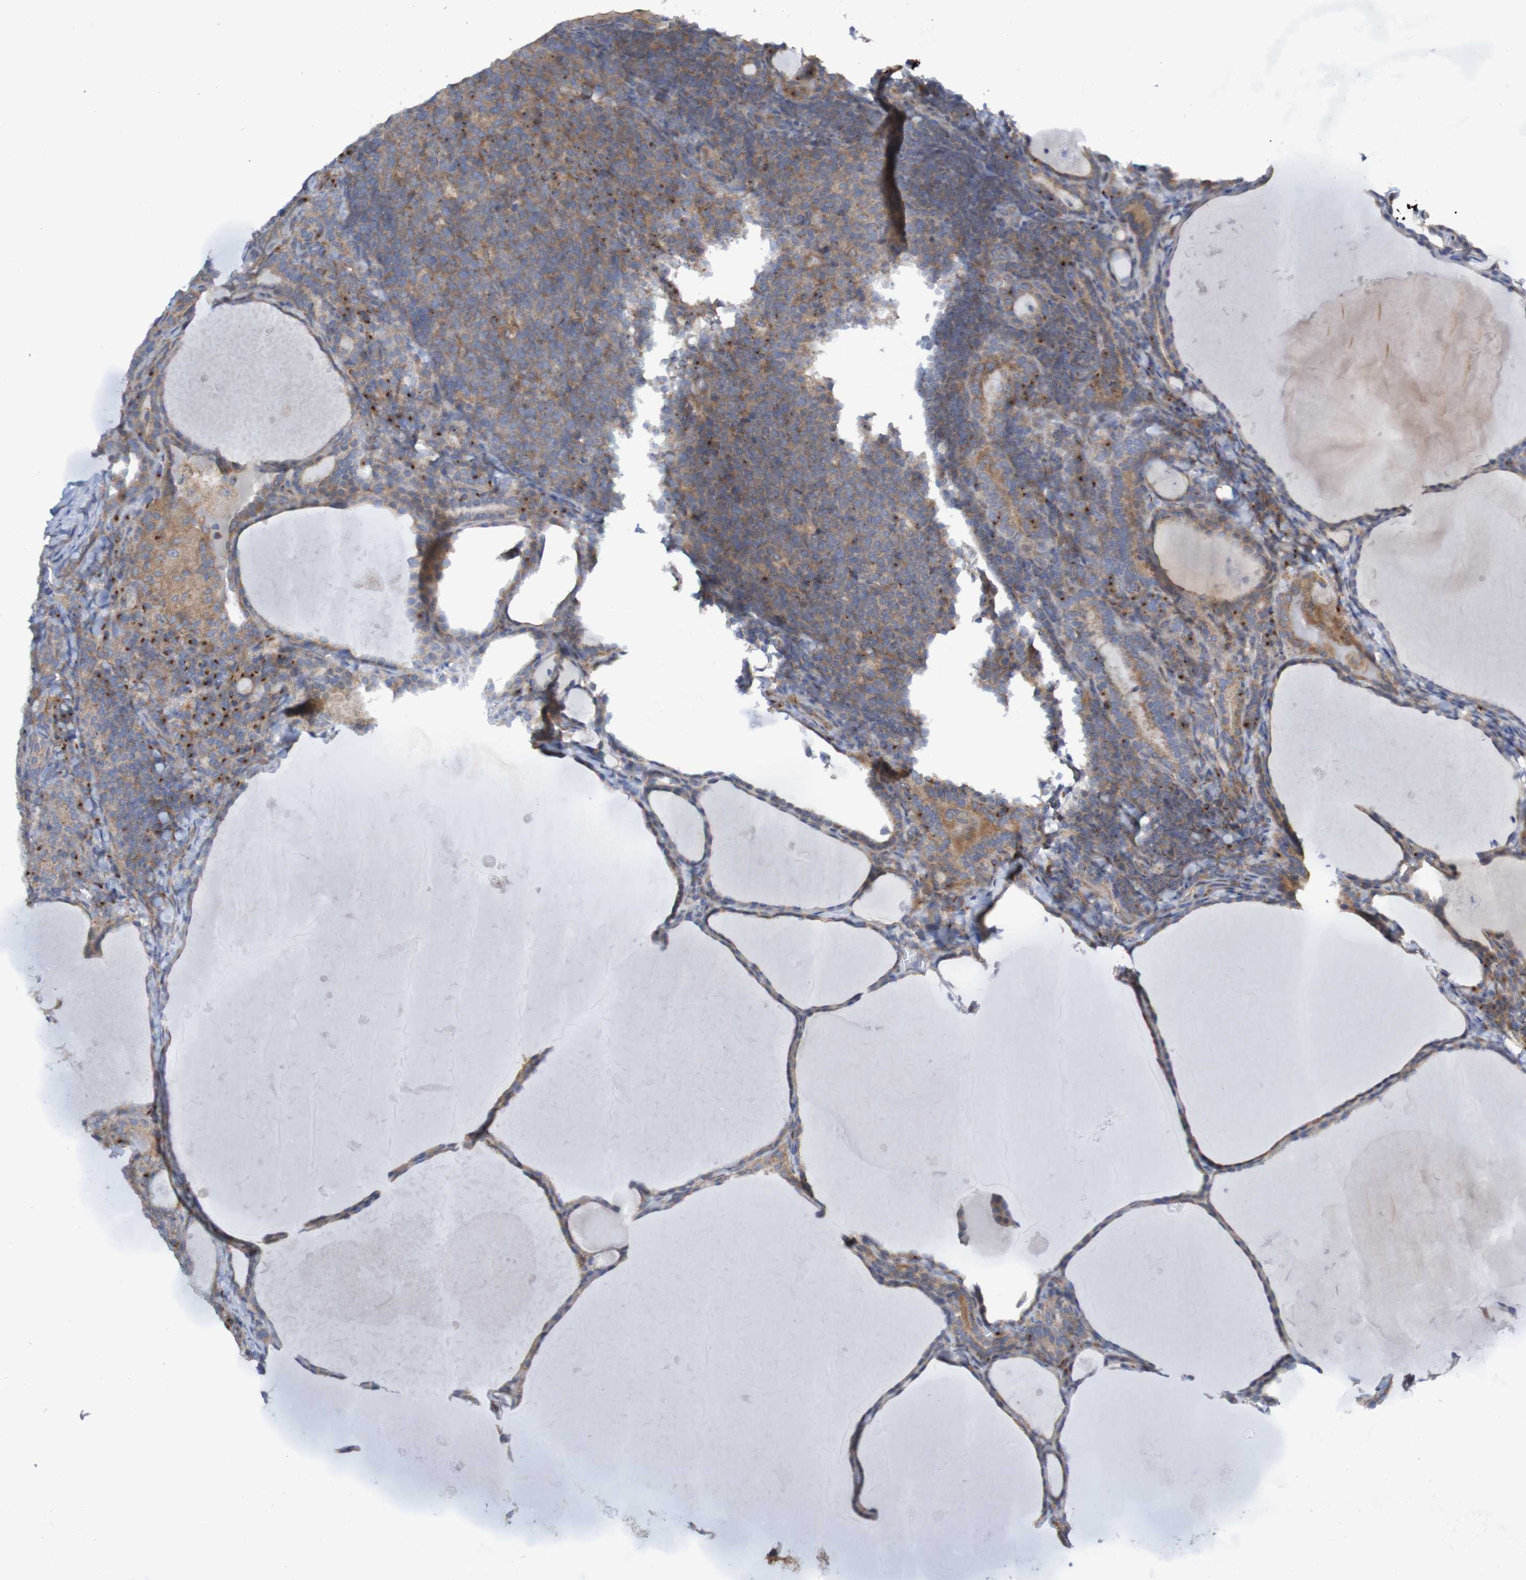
{"staining": {"intensity": "moderate", "quantity": "25%-75%", "location": "cytoplasmic/membranous"}, "tissue": "thyroid cancer", "cell_type": "Tumor cells", "image_type": "cancer", "snomed": [{"axis": "morphology", "description": "Papillary adenocarcinoma, NOS"}, {"axis": "topography", "description": "Thyroid gland"}], "caption": "Tumor cells reveal medium levels of moderate cytoplasmic/membranous positivity in about 25%-75% of cells in human thyroid papillary adenocarcinoma.", "gene": "LMBRD2", "patient": {"sex": "female", "age": 42}}